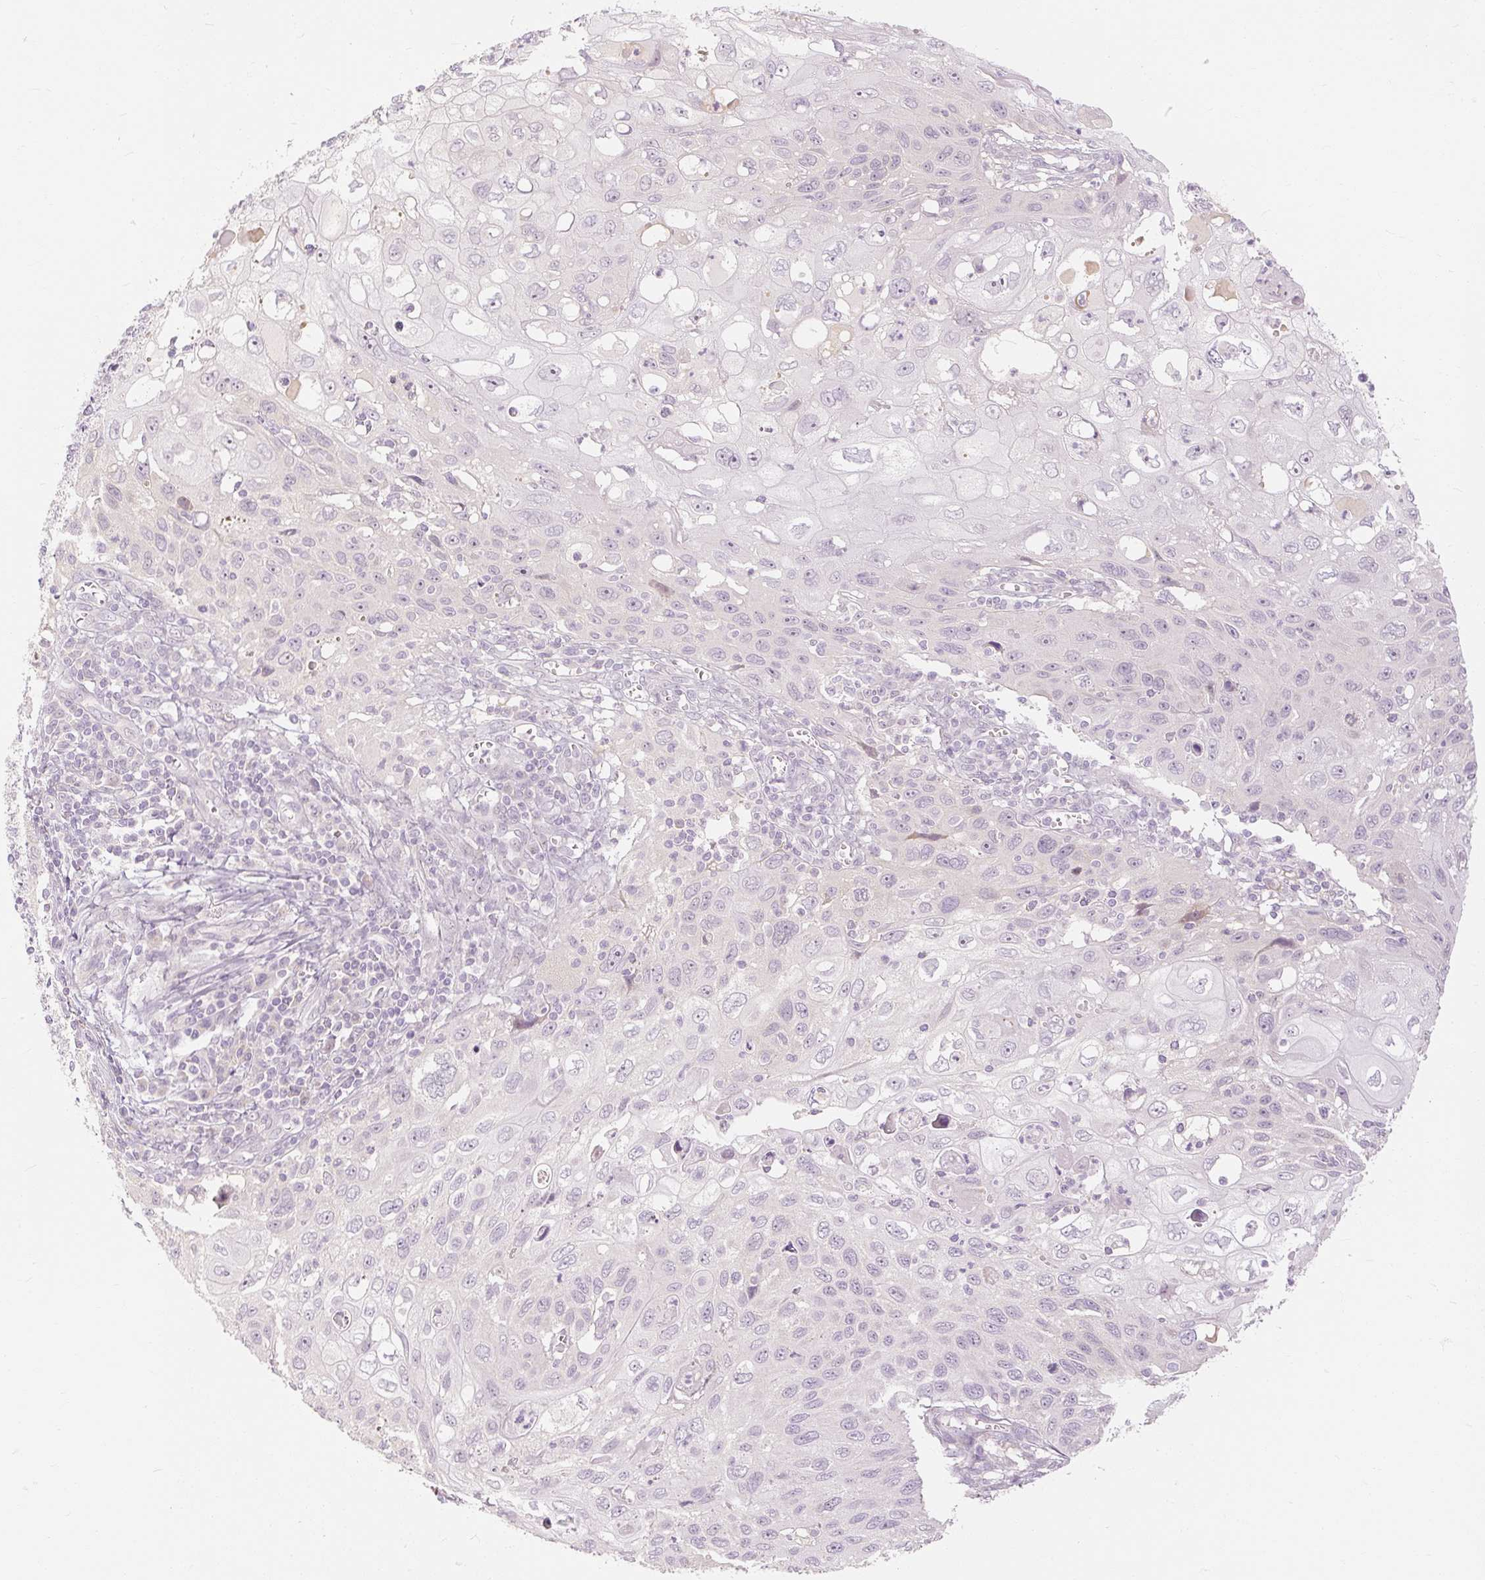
{"staining": {"intensity": "negative", "quantity": "none", "location": "none"}, "tissue": "cervical cancer", "cell_type": "Tumor cells", "image_type": "cancer", "snomed": [{"axis": "morphology", "description": "Squamous cell carcinoma, NOS"}, {"axis": "topography", "description": "Cervix"}], "caption": "A high-resolution photomicrograph shows immunohistochemistry staining of squamous cell carcinoma (cervical), which shows no significant staining in tumor cells.", "gene": "CAPN3", "patient": {"sex": "female", "age": 70}}